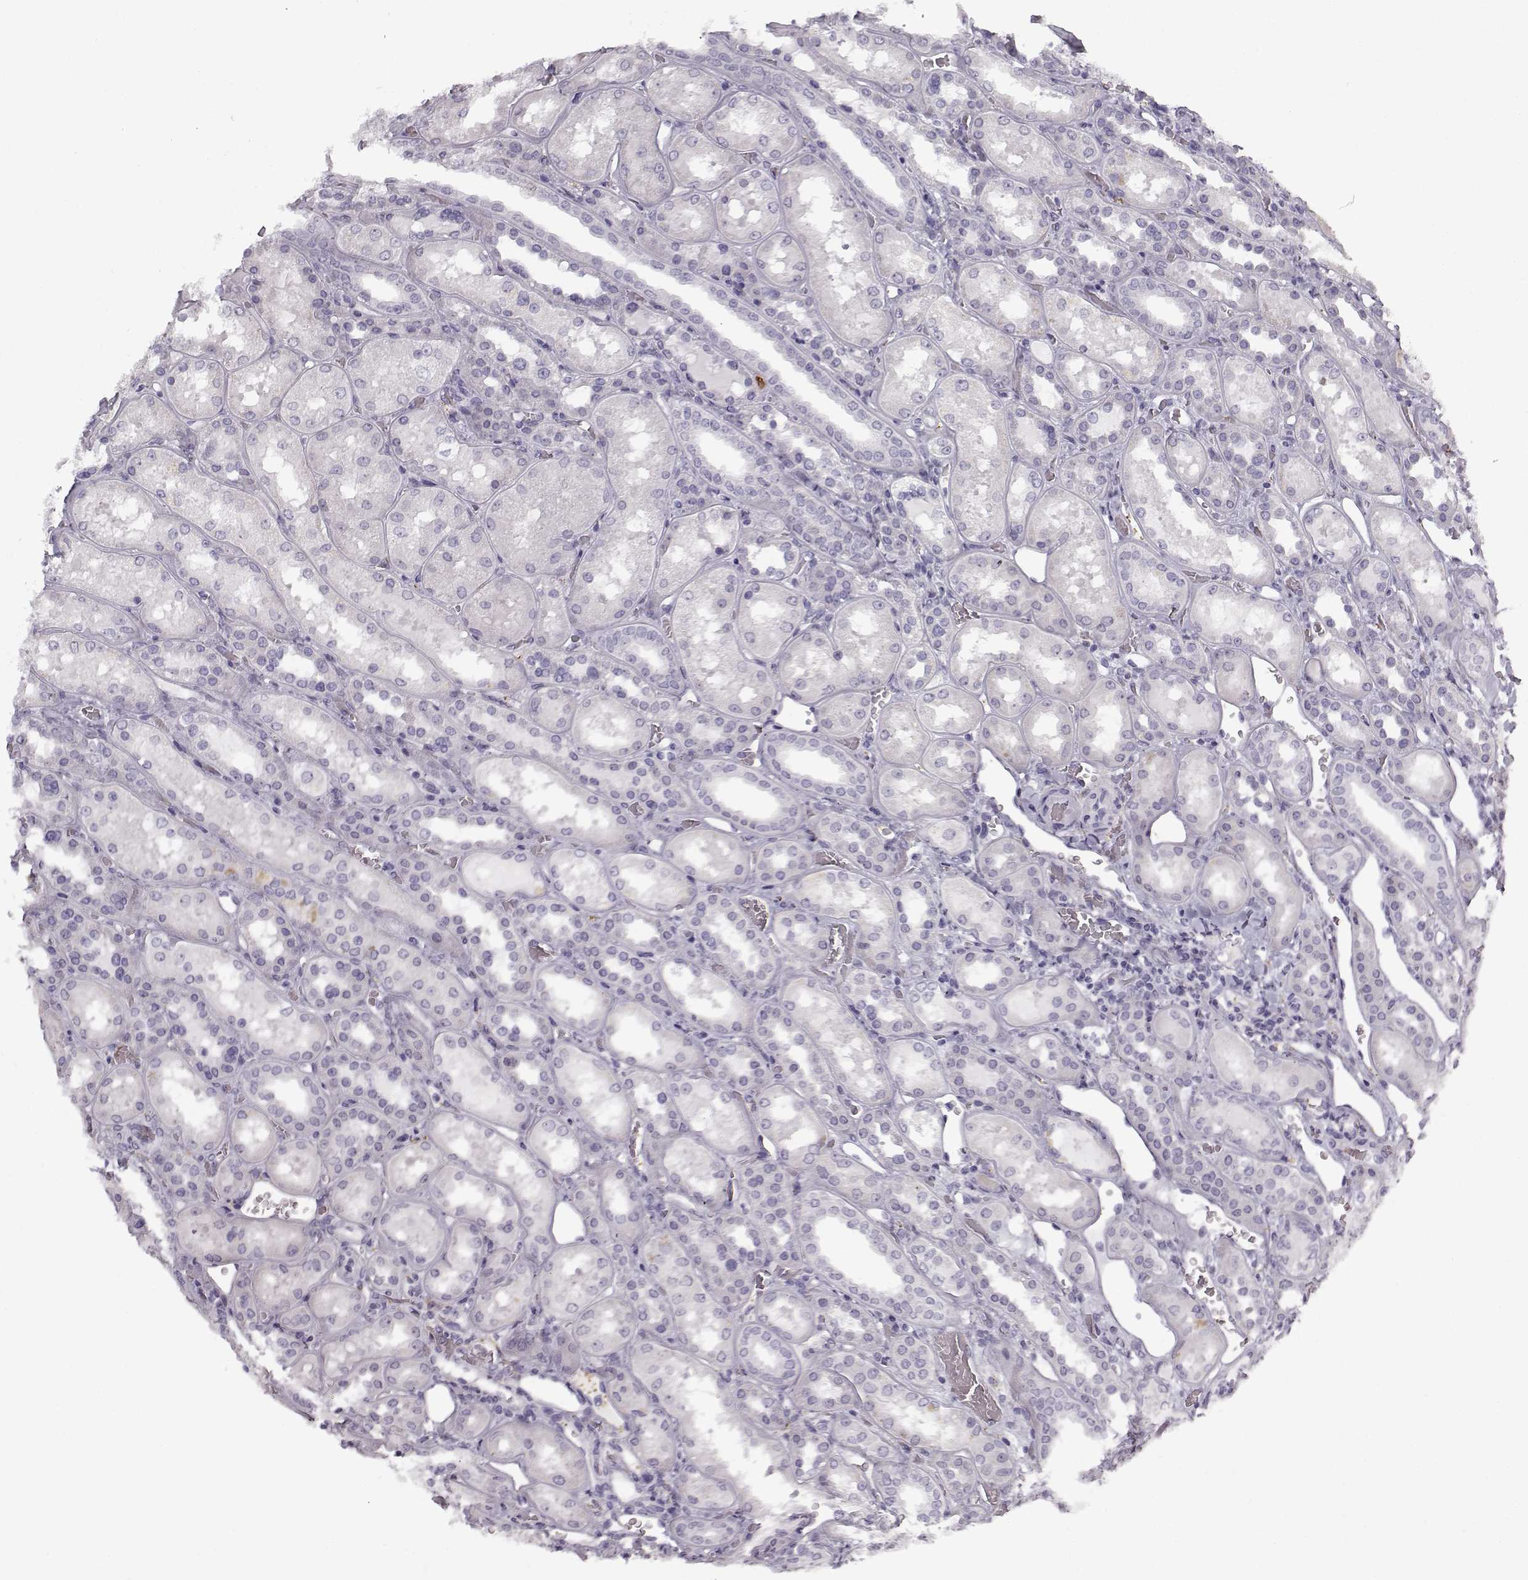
{"staining": {"intensity": "strong", "quantity": "25%-75%", "location": "cytoplasmic/membranous"}, "tissue": "kidney", "cell_type": "Cells in glomeruli", "image_type": "normal", "snomed": [{"axis": "morphology", "description": "Normal tissue, NOS"}, {"axis": "topography", "description": "Kidney"}], "caption": "The immunohistochemical stain highlights strong cytoplasmic/membranous positivity in cells in glomeruli of normal kidney.", "gene": "SNCA", "patient": {"sex": "male", "age": 73}}